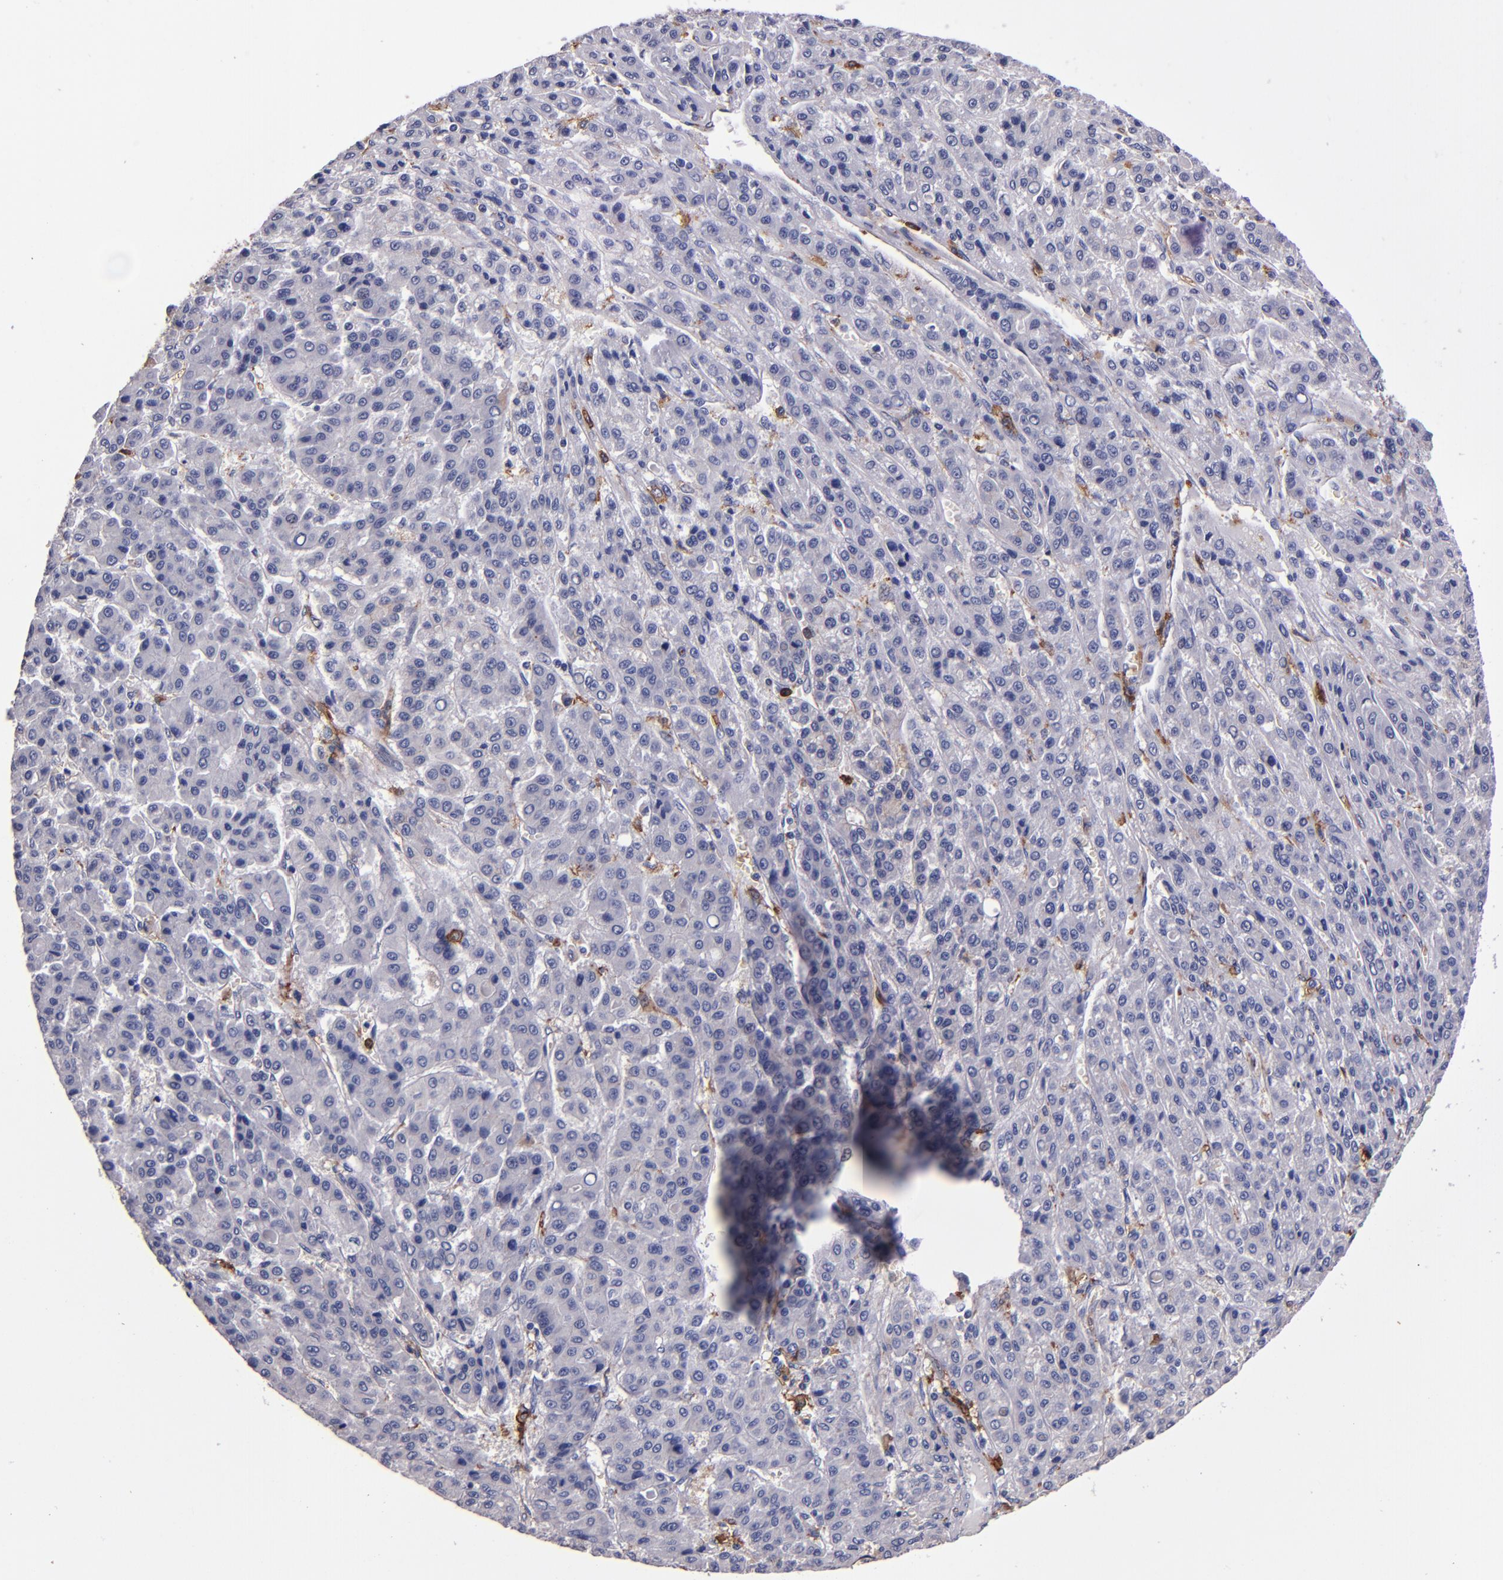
{"staining": {"intensity": "negative", "quantity": "none", "location": "none"}, "tissue": "liver cancer", "cell_type": "Tumor cells", "image_type": "cancer", "snomed": [{"axis": "morphology", "description": "Carcinoma, Hepatocellular, NOS"}, {"axis": "topography", "description": "Liver"}], "caption": "This is an immunohistochemistry (IHC) micrograph of liver hepatocellular carcinoma. There is no positivity in tumor cells.", "gene": "SIRPA", "patient": {"sex": "male", "age": 70}}